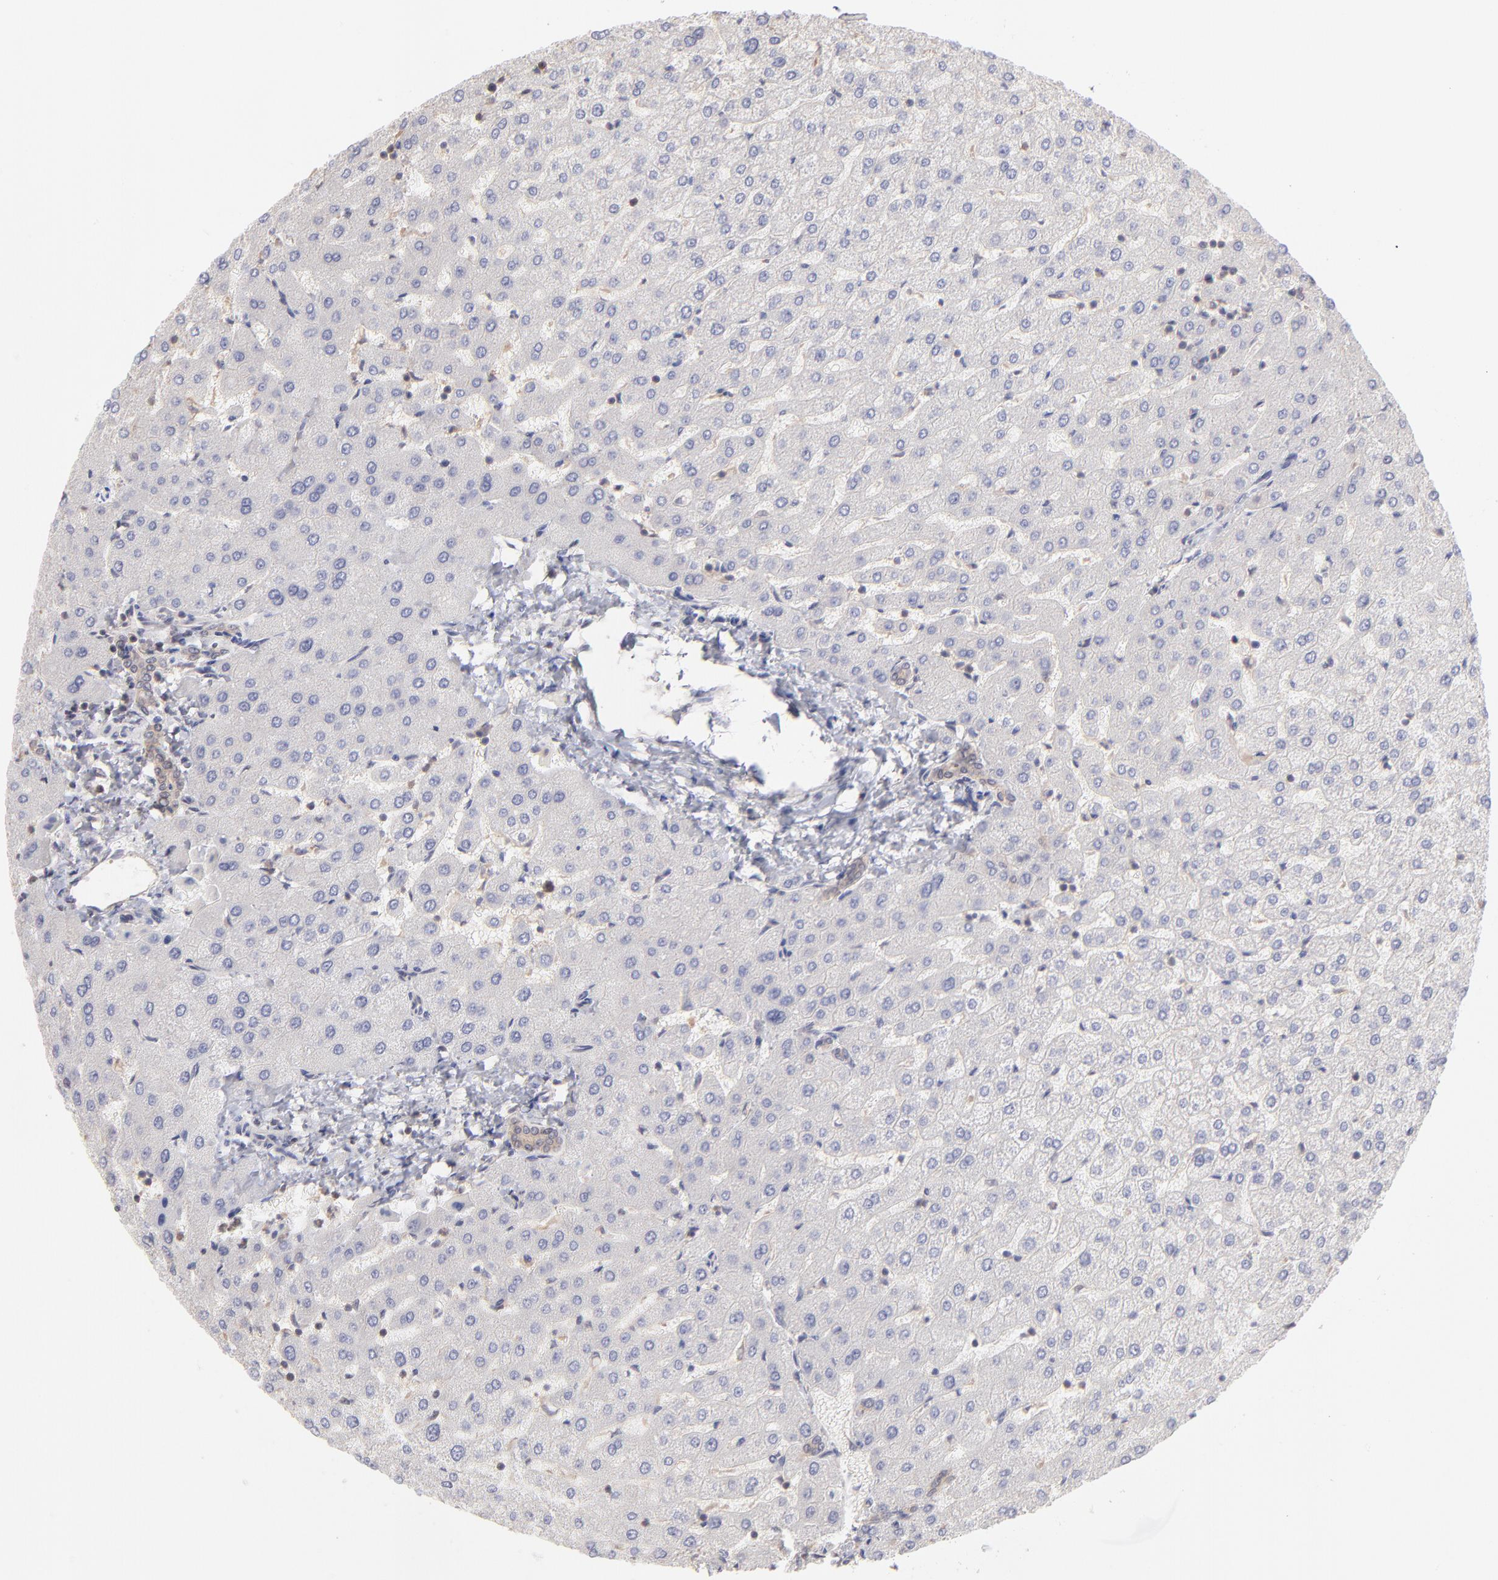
{"staining": {"intensity": "moderate", "quantity": "25%-75%", "location": "cytoplasmic/membranous"}, "tissue": "liver", "cell_type": "Cholangiocytes", "image_type": "normal", "snomed": [{"axis": "morphology", "description": "Normal tissue, NOS"}, {"axis": "morphology", "description": "Fibrosis, NOS"}, {"axis": "topography", "description": "Liver"}], "caption": "This photomicrograph exhibits normal liver stained with immunohistochemistry to label a protein in brown. The cytoplasmic/membranous of cholangiocytes show moderate positivity for the protein. Nuclei are counter-stained blue.", "gene": "MAP2K2", "patient": {"sex": "female", "age": 29}}